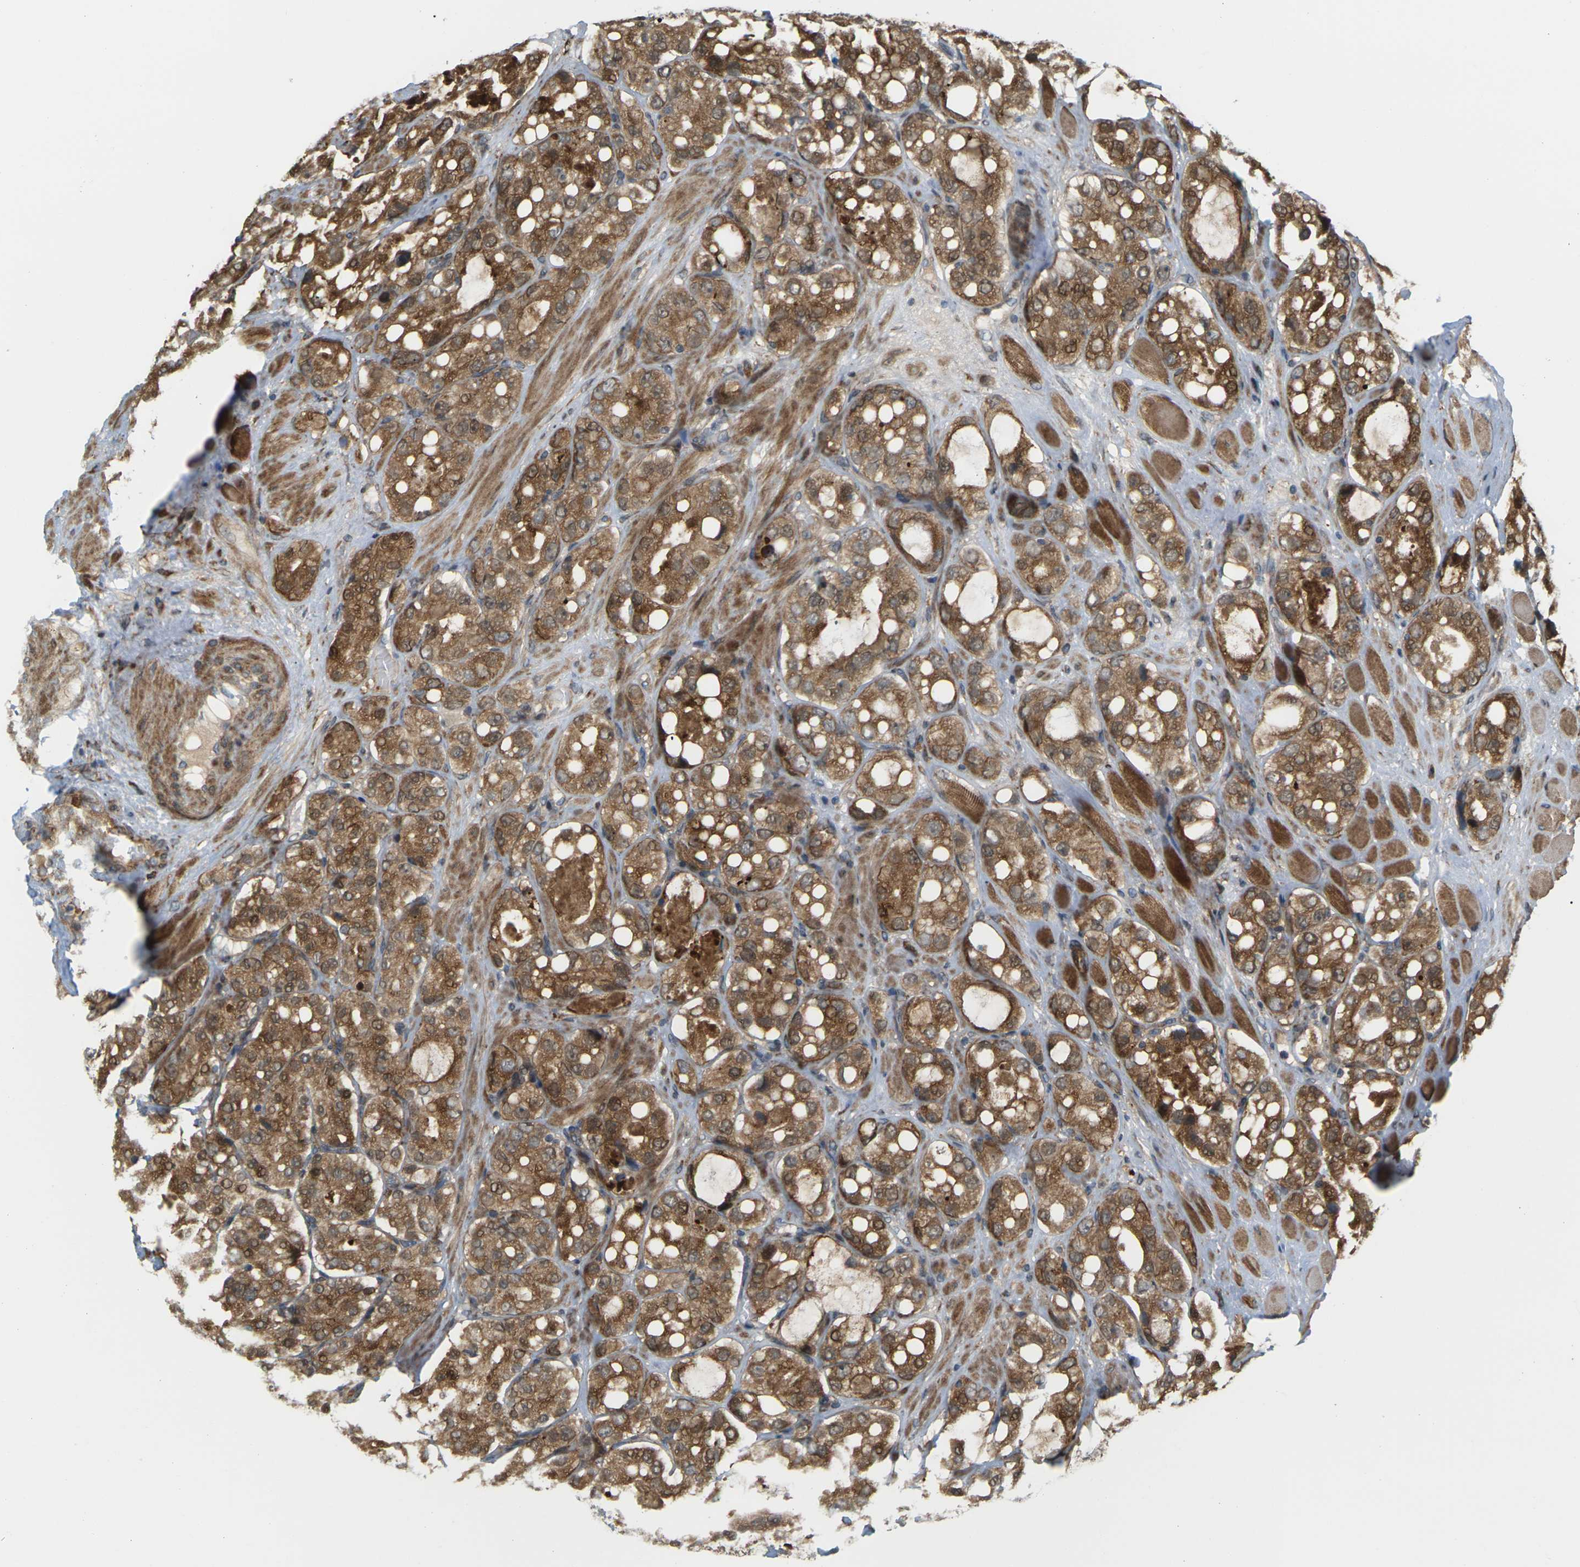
{"staining": {"intensity": "moderate", "quantity": ">75%", "location": "cytoplasmic/membranous,nuclear"}, "tissue": "prostate cancer", "cell_type": "Tumor cells", "image_type": "cancer", "snomed": [{"axis": "morphology", "description": "Adenocarcinoma, High grade"}, {"axis": "topography", "description": "Prostate"}], "caption": "Protein analysis of prostate cancer tissue demonstrates moderate cytoplasmic/membranous and nuclear expression in approximately >75% of tumor cells.", "gene": "ROBO1", "patient": {"sex": "male", "age": 65}}